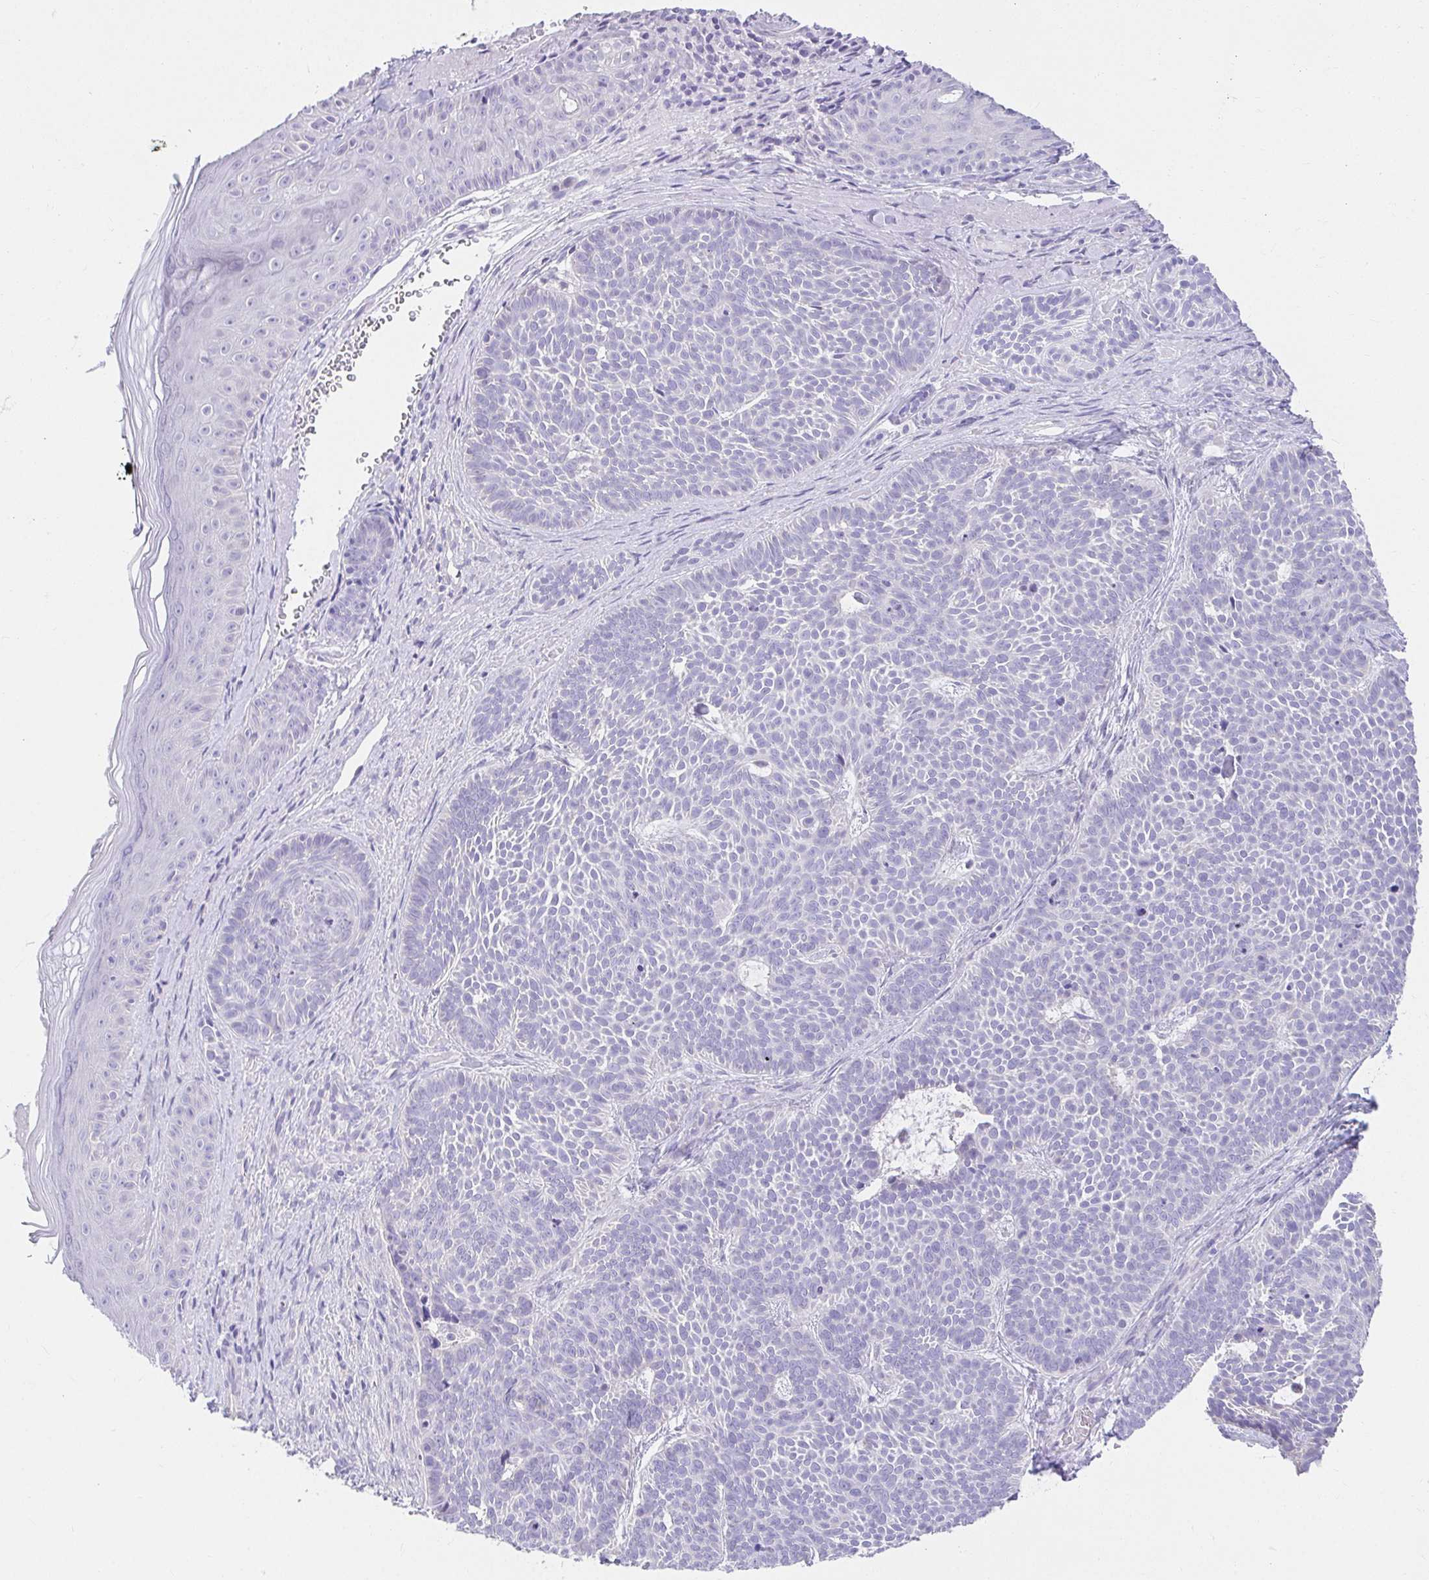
{"staining": {"intensity": "negative", "quantity": "none", "location": "none"}, "tissue": "skin cancer", "cell_type": "Tumor cells", "image_type": "cancer", "snomed": [{"axis": "morphology", "description": "Basal cell carcinoma"}, {"axis": "topography", "description": "Skin"}], "caption": "The micrograph exhibits no significant positivity in tumor cells of skin cancer (basal cell carcinoma).", "gene": "VGLL1", "patient": {"sex": "male", "age": 81}}